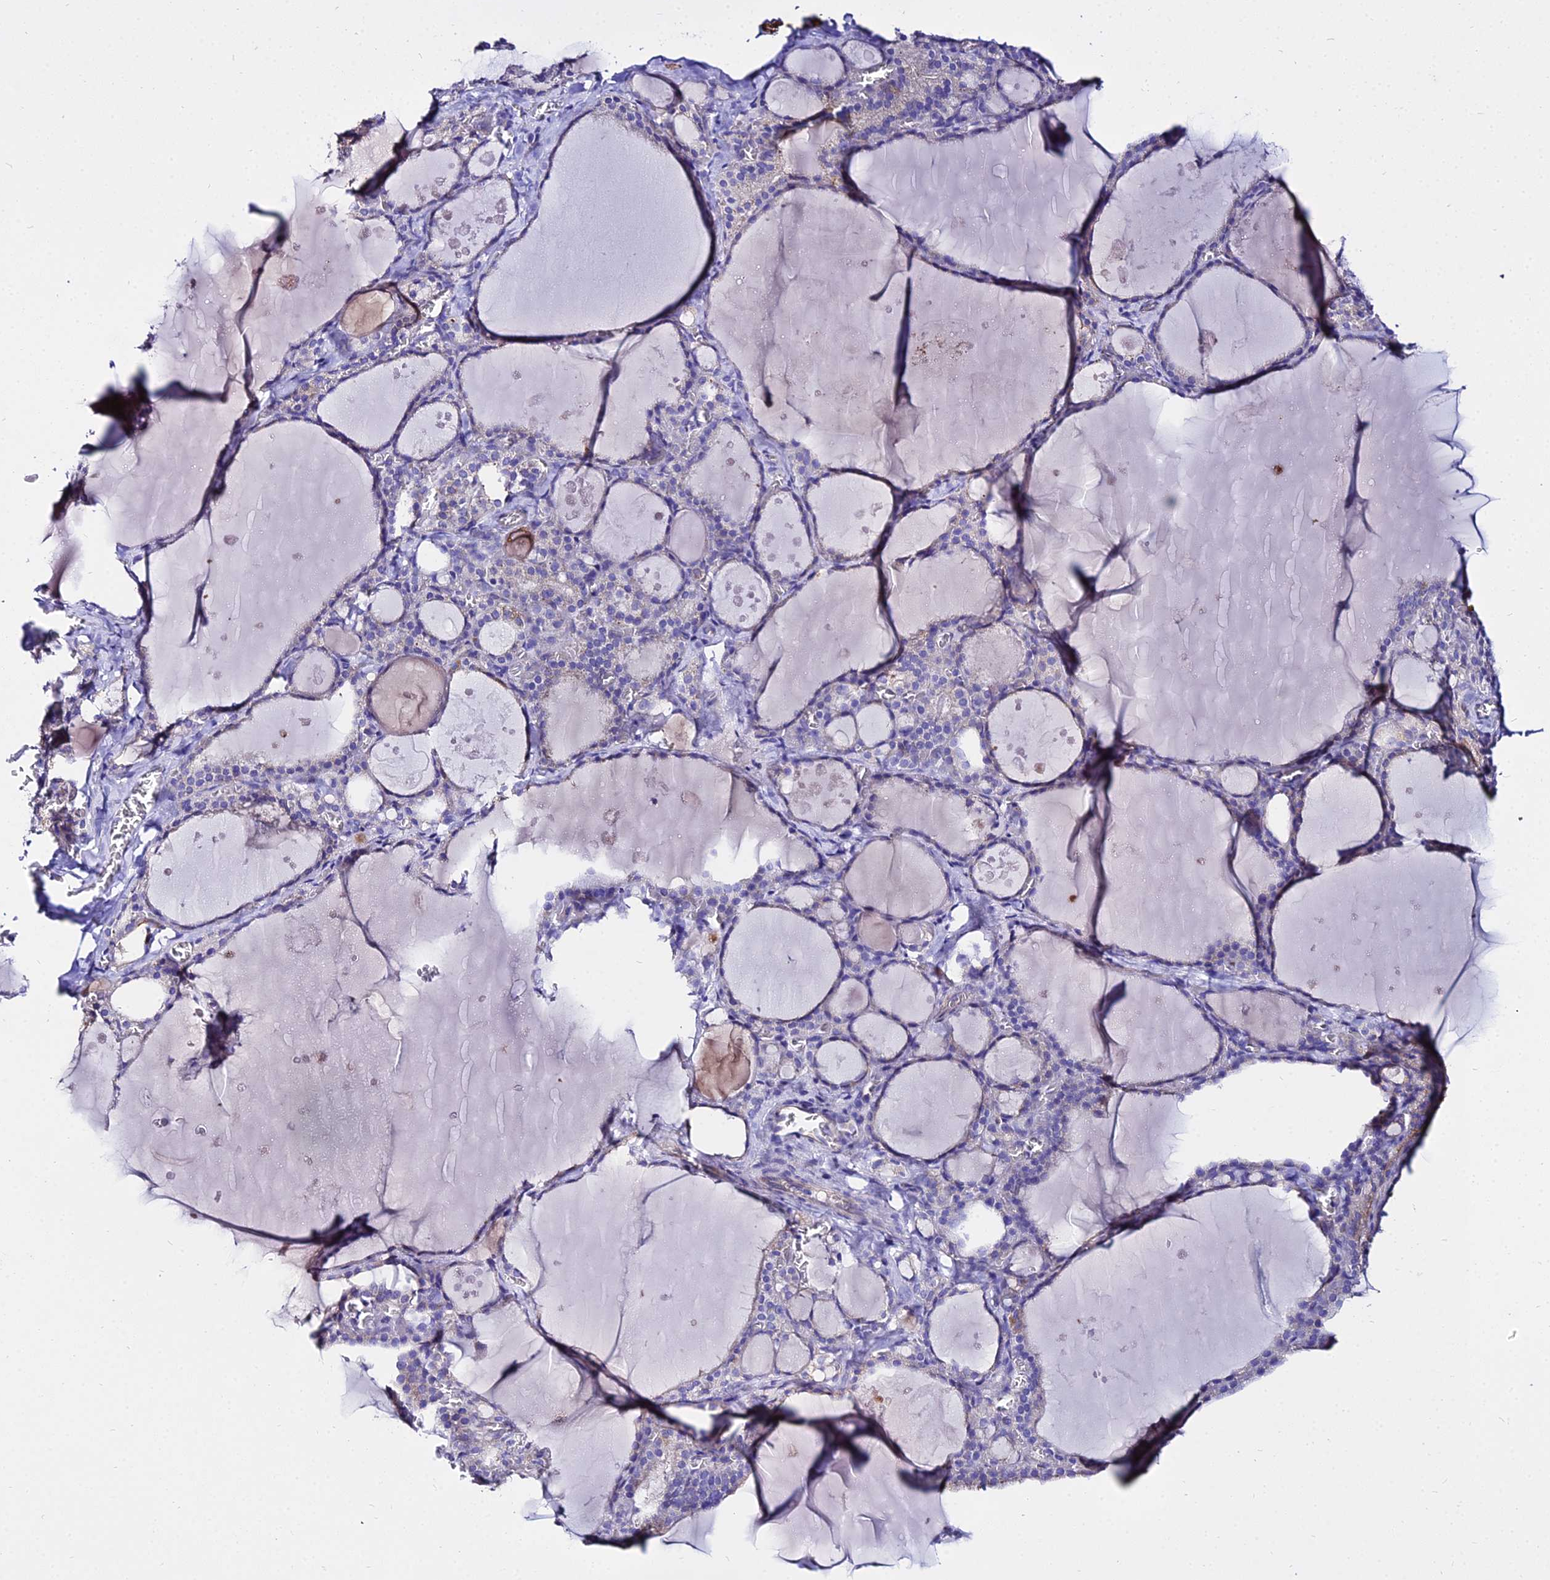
{"staining": {"intensity": "moderate", "quantity": "25%-75%", "location": "cytoplasmic/membranous"}, "tissue": "thyroid gland", "cell_type": "Glandular cells", "image_type": "normal", "snomed": [{"axis": "morphology", "description": "Normal tissue, NOS"}, {"axis": "topography", "description": "Thyroid gland"}], "caption": "An image of thyroid gland stained for a protein reveals moderate cytoplasmic/membranous brown staining in glandular cells. (Brightfield microscopy of DAB IHC at high magnification).", "gene": "TUBA1A", "patient": {"sex": "male", "age": 56}}